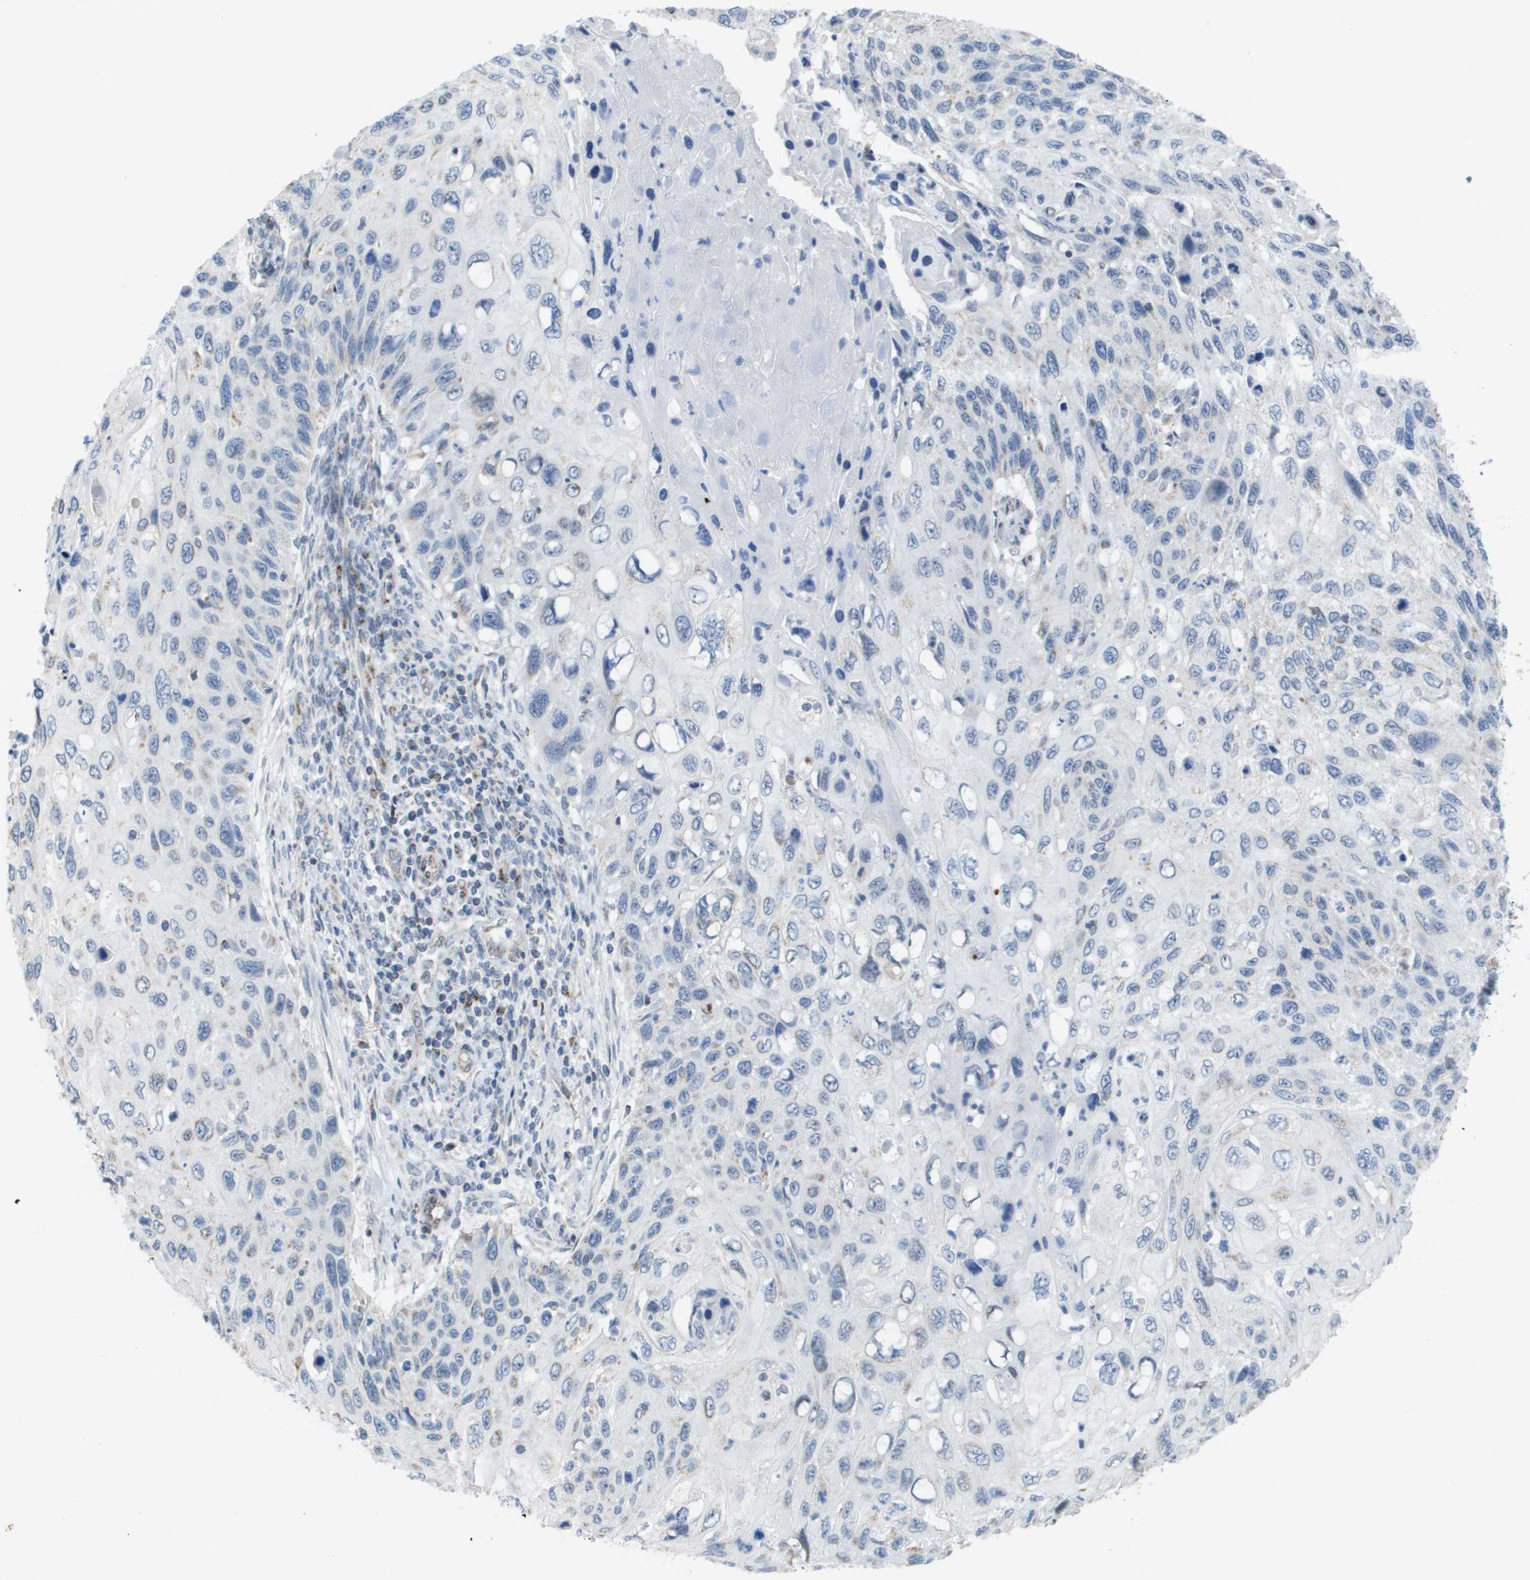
{"staining": {"intensity": "negative", "quantity": "none", "location": "none"}, "tissue": "cervical cancer", "cell_type": "Tumor cells", "image_type": "cancer", "snomed": [{"axis": "morphology", "description": "Squamous cell carcinoma, NOS"}, {"axis": "topography", "description": "Cervix"}], "caption": "Immunohistochemistry (IHC) photomicrograph of human squamous cell carcinoma (cervical) stained for a protein (brown), which reveals no staining in tumor cells. Brightfield microscopy of immunohistochemistry stained with DAB (brown) and hematoxylin (blue), captured at high magnification.", "gene": "TMEM223", "patient": {"sex": "female", "age": 70}}